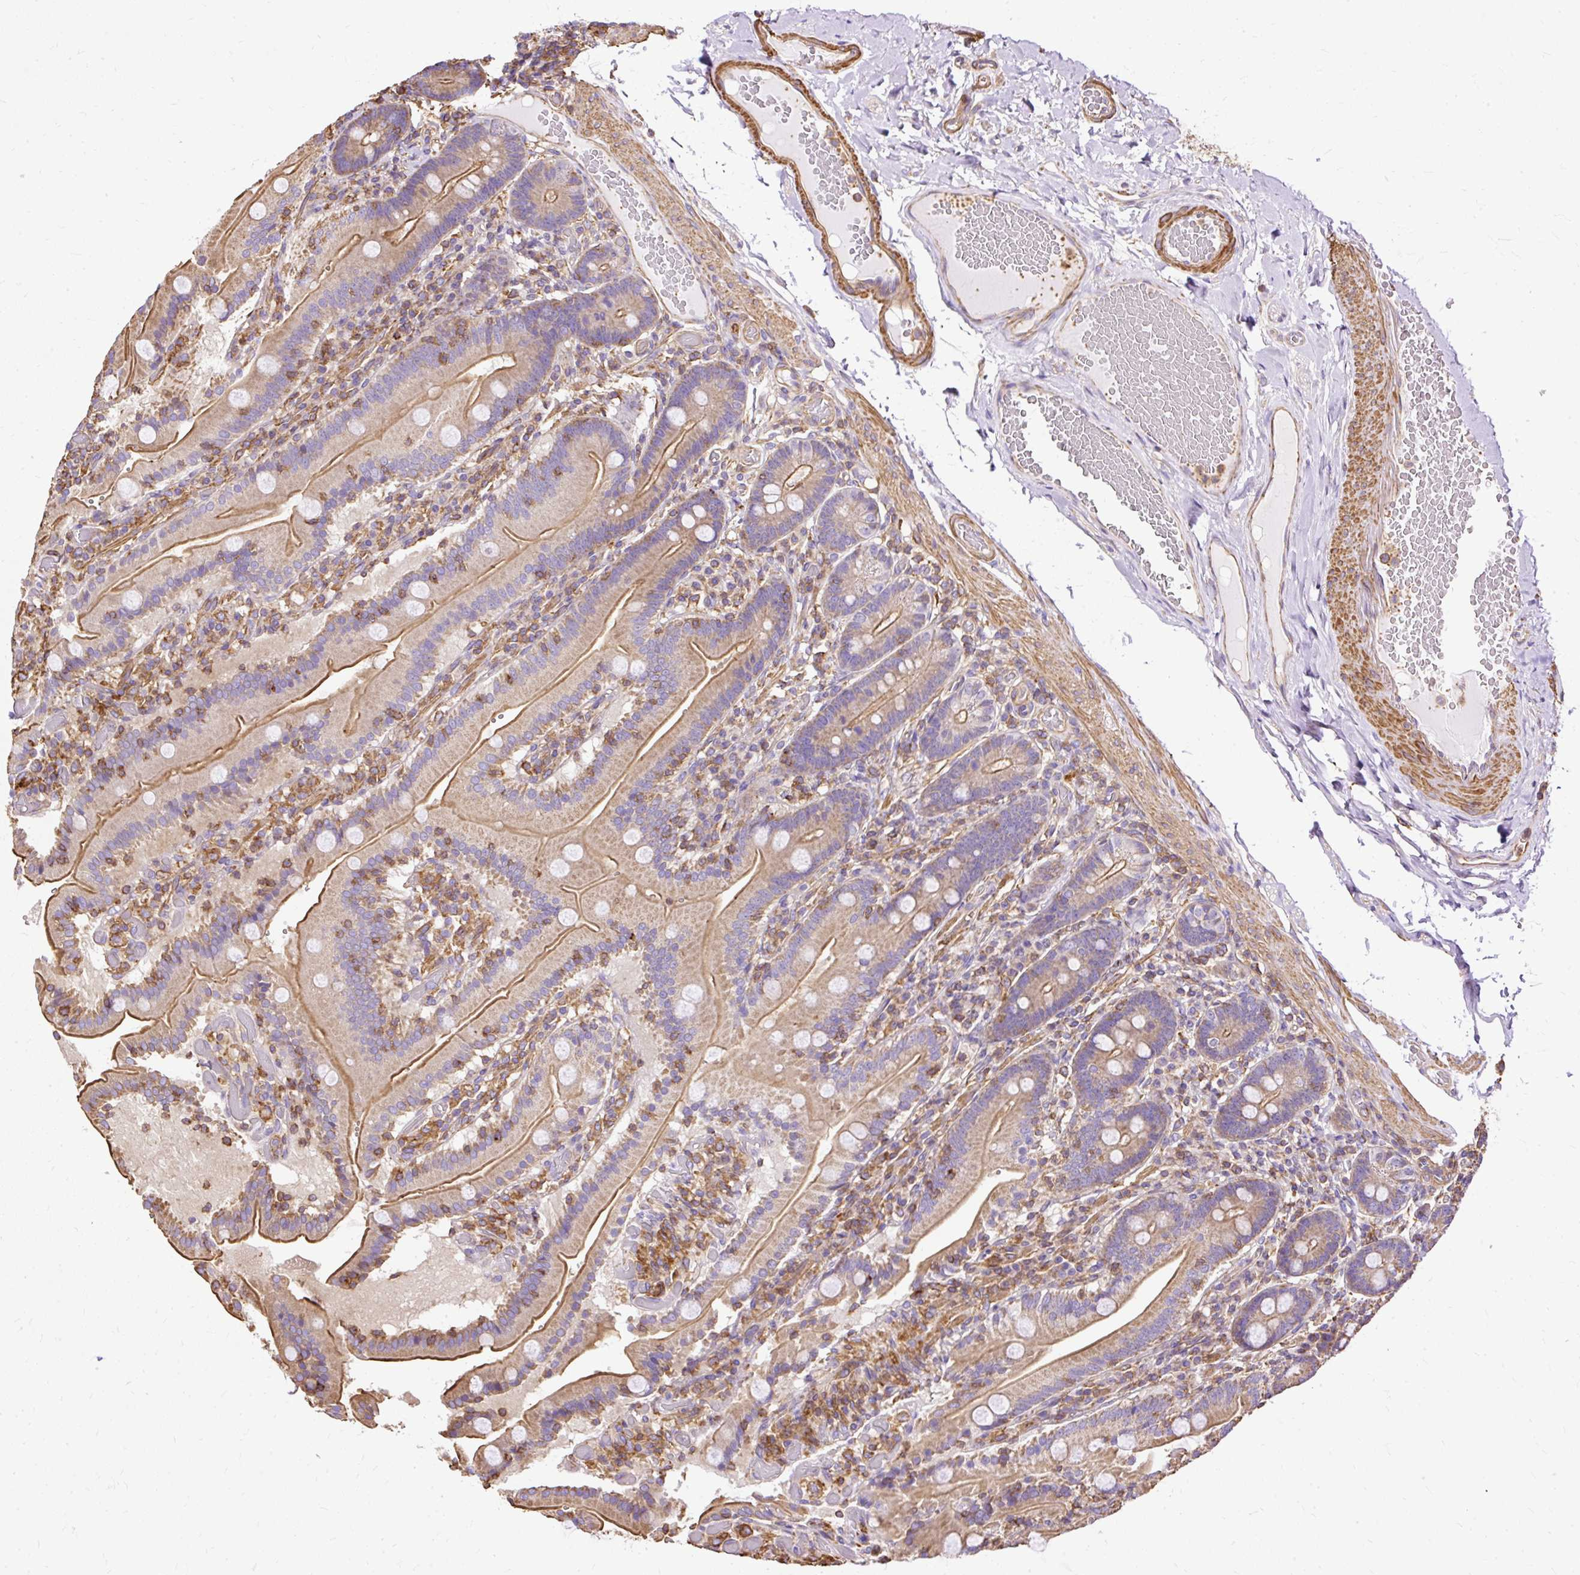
{"staining": {"intensity": "strong", "quantity": "25%-75%", "location": "cytoplasmic/membranous"}, "tissue": "duodenum", "cell_type": "Glandular cells", "image_type": "normal", "snomed": [{"axis": "morphology", "description": "Normal tissue, NOS"}, {"axis": "topography", "description": "Duodenum"}], "caption": "This photomicrograph demonstrates immunohistochemistry (IHC) staining of unremarkable duodenum, with high strong cytoplasmic/membranous expression in about 25%-75% of glandular cells.", "gene": "KLHL11", "patient": {"sex": "female", "age": 62}}